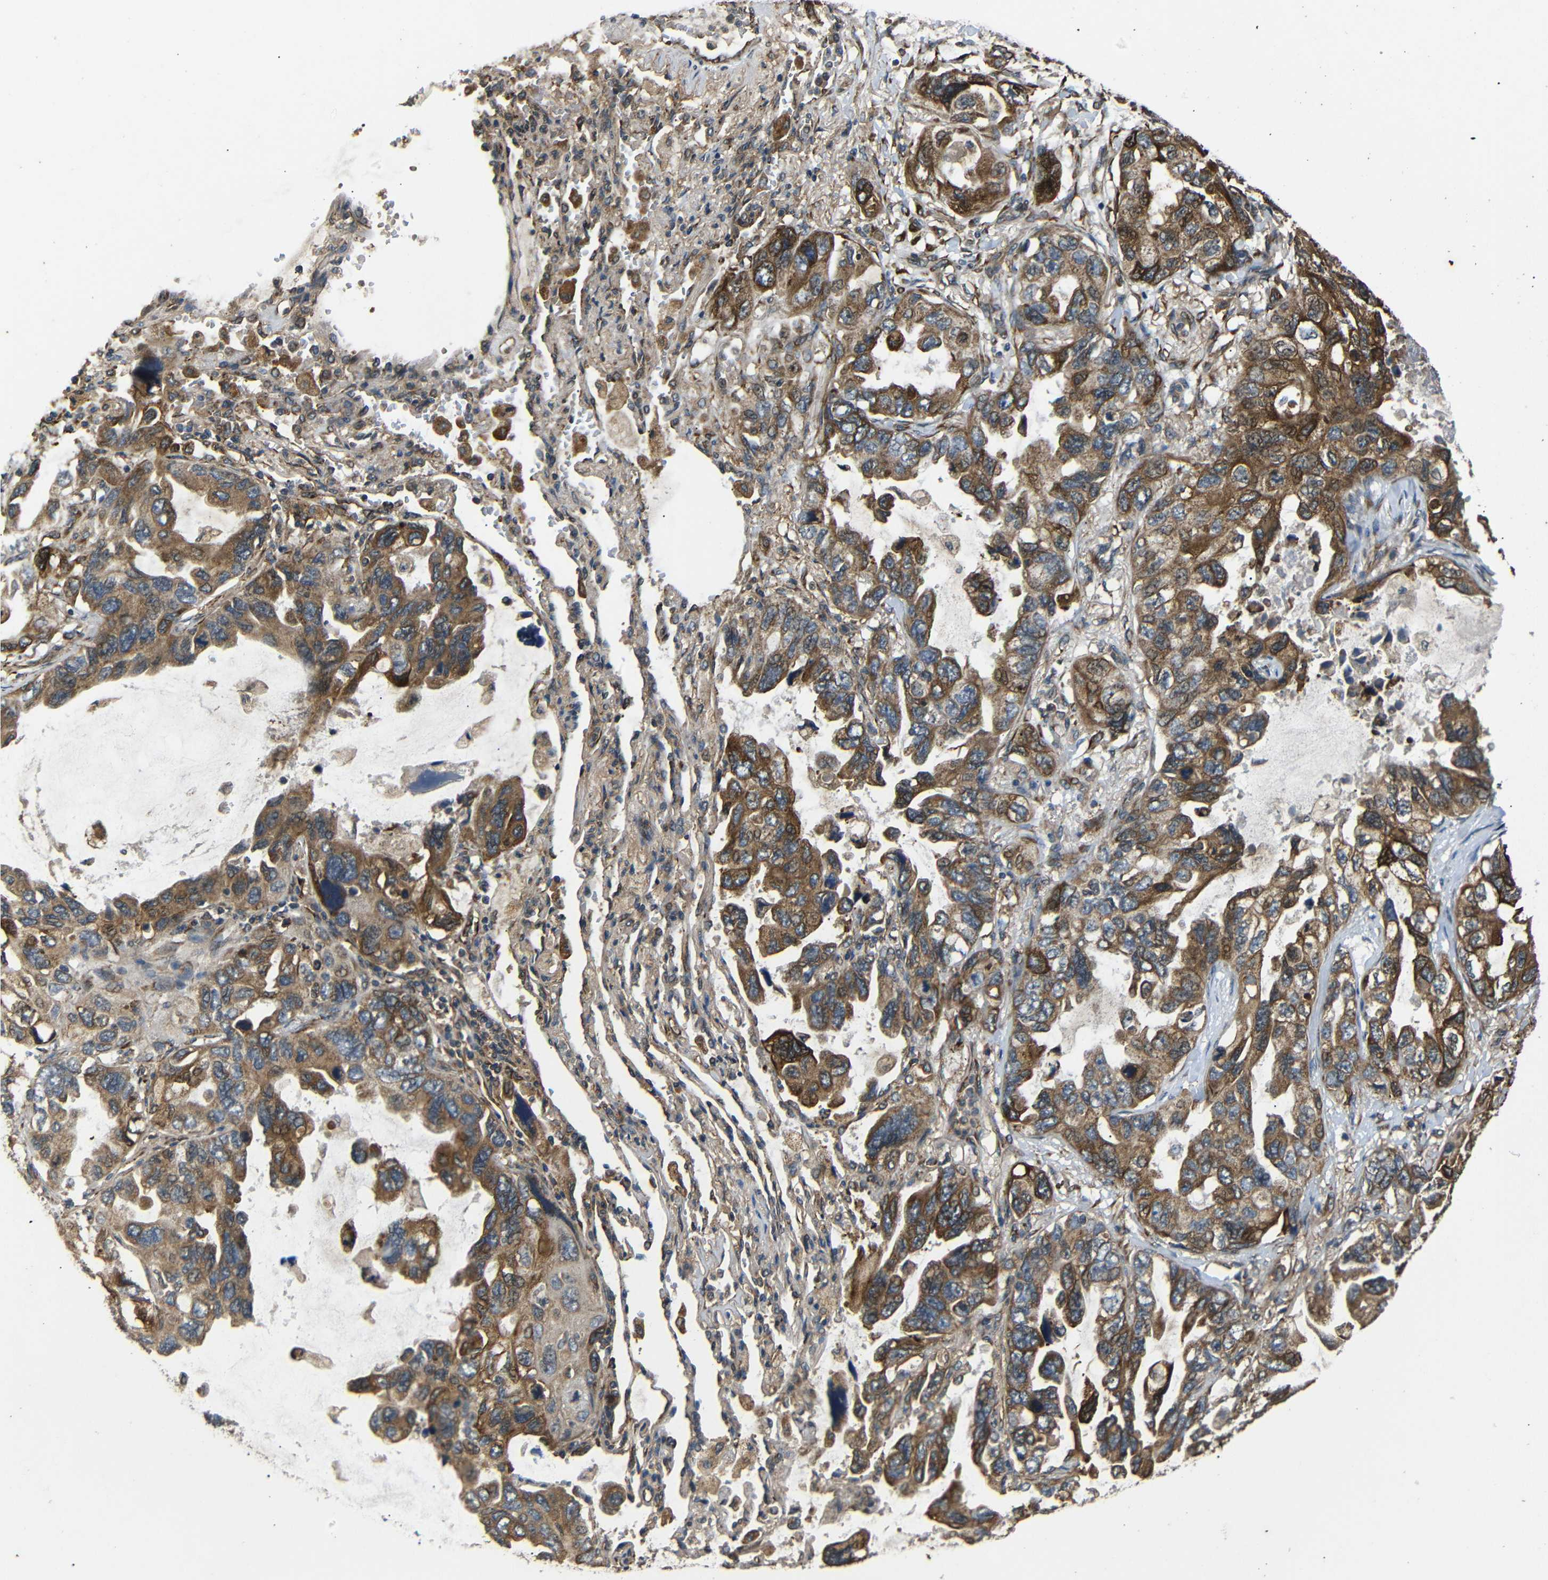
{"staining": {"intensity": "moderate", "quantity": ">75%", "location": "cytoplasmic/membranous"}, "tissue": "lung cancer", "cell_type": "Tumor cells", "image_type": "cancer", "snomed": [{"axis": "morphology", "description": "Squamous cell carcinoma, NOS"}, {"axis": "topography", "description": "Lung"}], "caption": "Protein staining of lung cancer tissue exhibits moderate cytoplasmic/membranous staining in approximately >75% of tumor cells.", "gene": "TRPC1", "patient": {"sex": "female", "age": 73}}